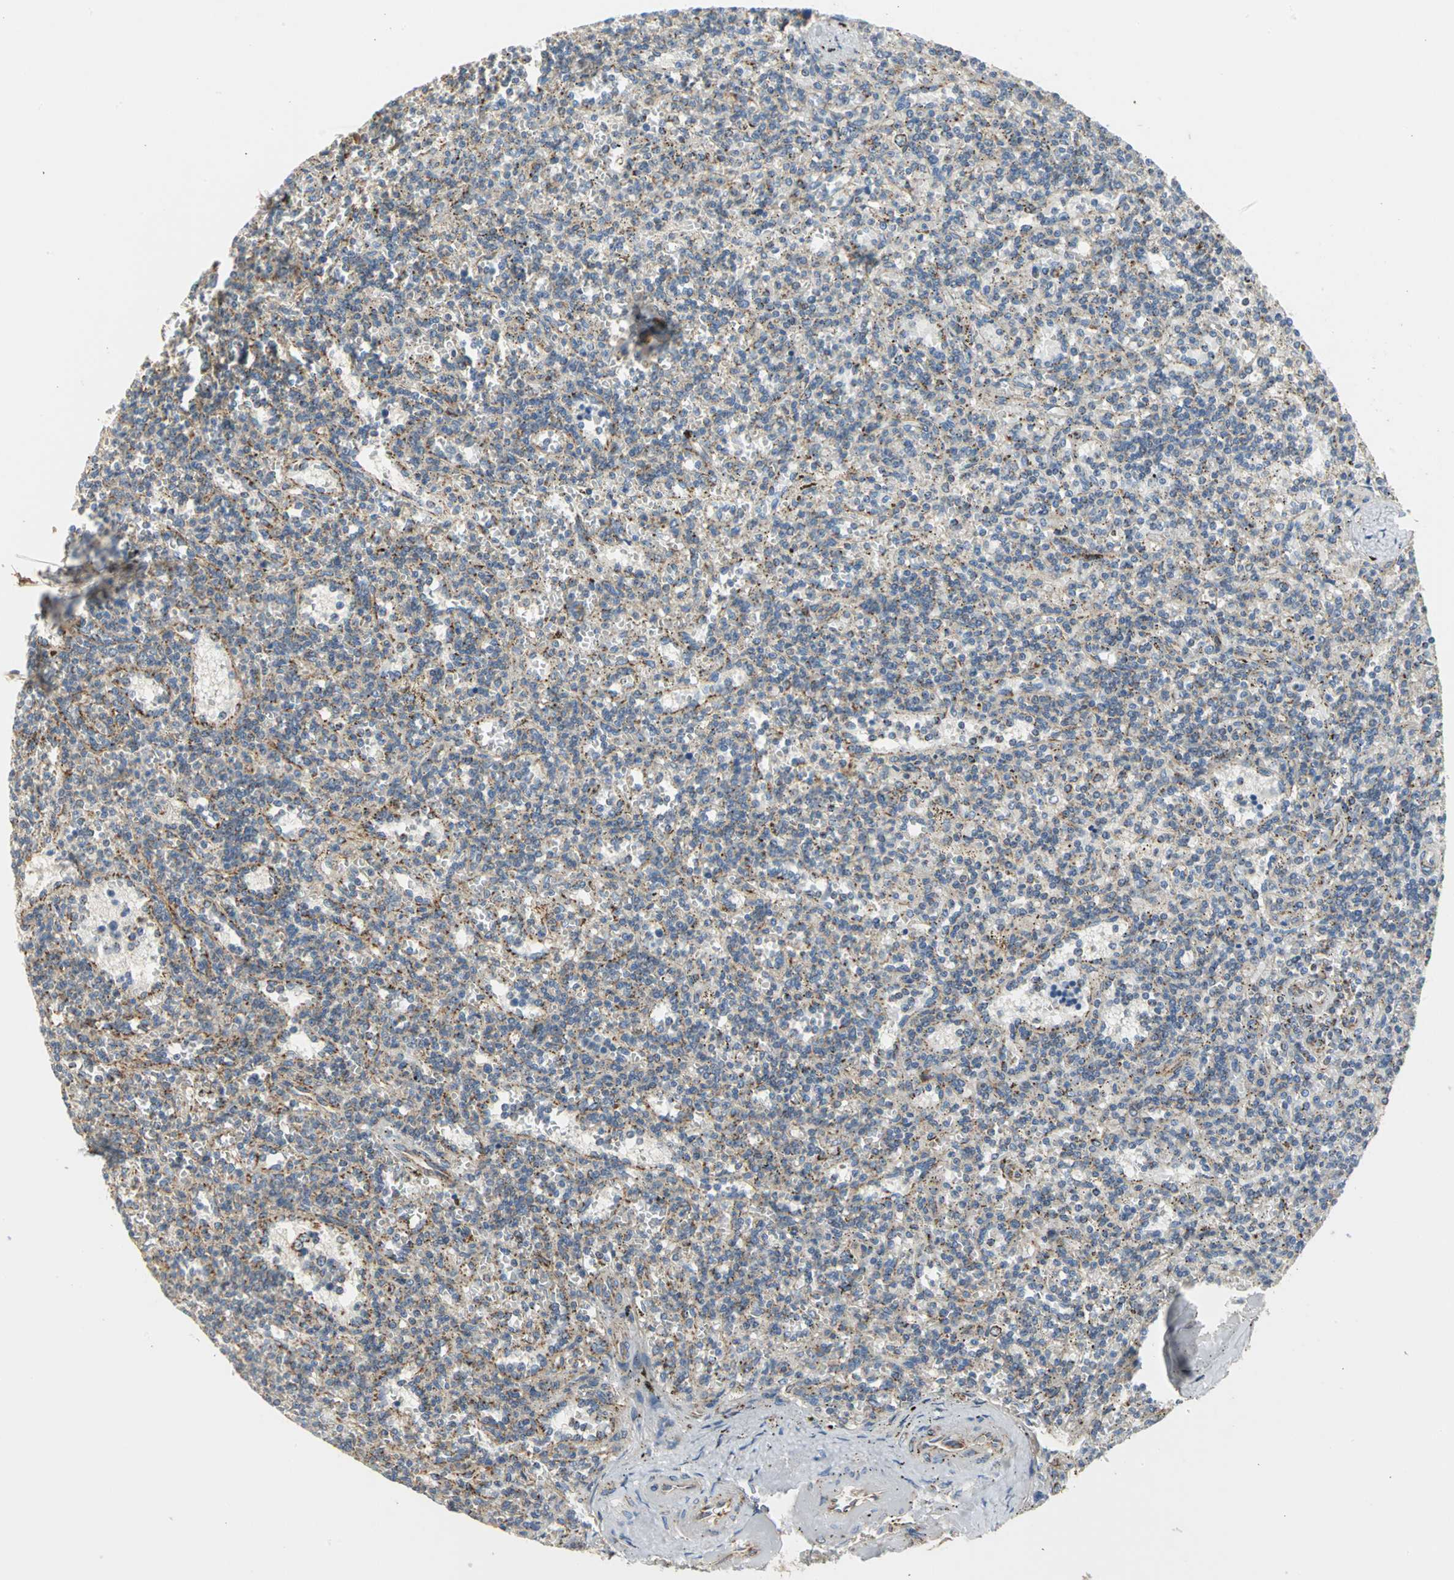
{"staining": {"intensity": "moderate", "quantity": "25%-75%", "location": "cytoplasmic/membranous"}, "tissue": "lymphoma", "cell_type": "Tumor cells", "image_type": "cancer", "snomed": [{"axis": "morphology", "description": "Malignant lymphoma, non-Hodgkin's type, Low grade"}, {"axis": "topography", "description": "Spleen"}], "caption": "Human low-grade malignant lymphoma, non-Hodgkin's type stained with a protein marker exhibits moderate staining in tumor cells.", "gene": "NDUFB5", "patient": {"sex": "male", "age": 73}}